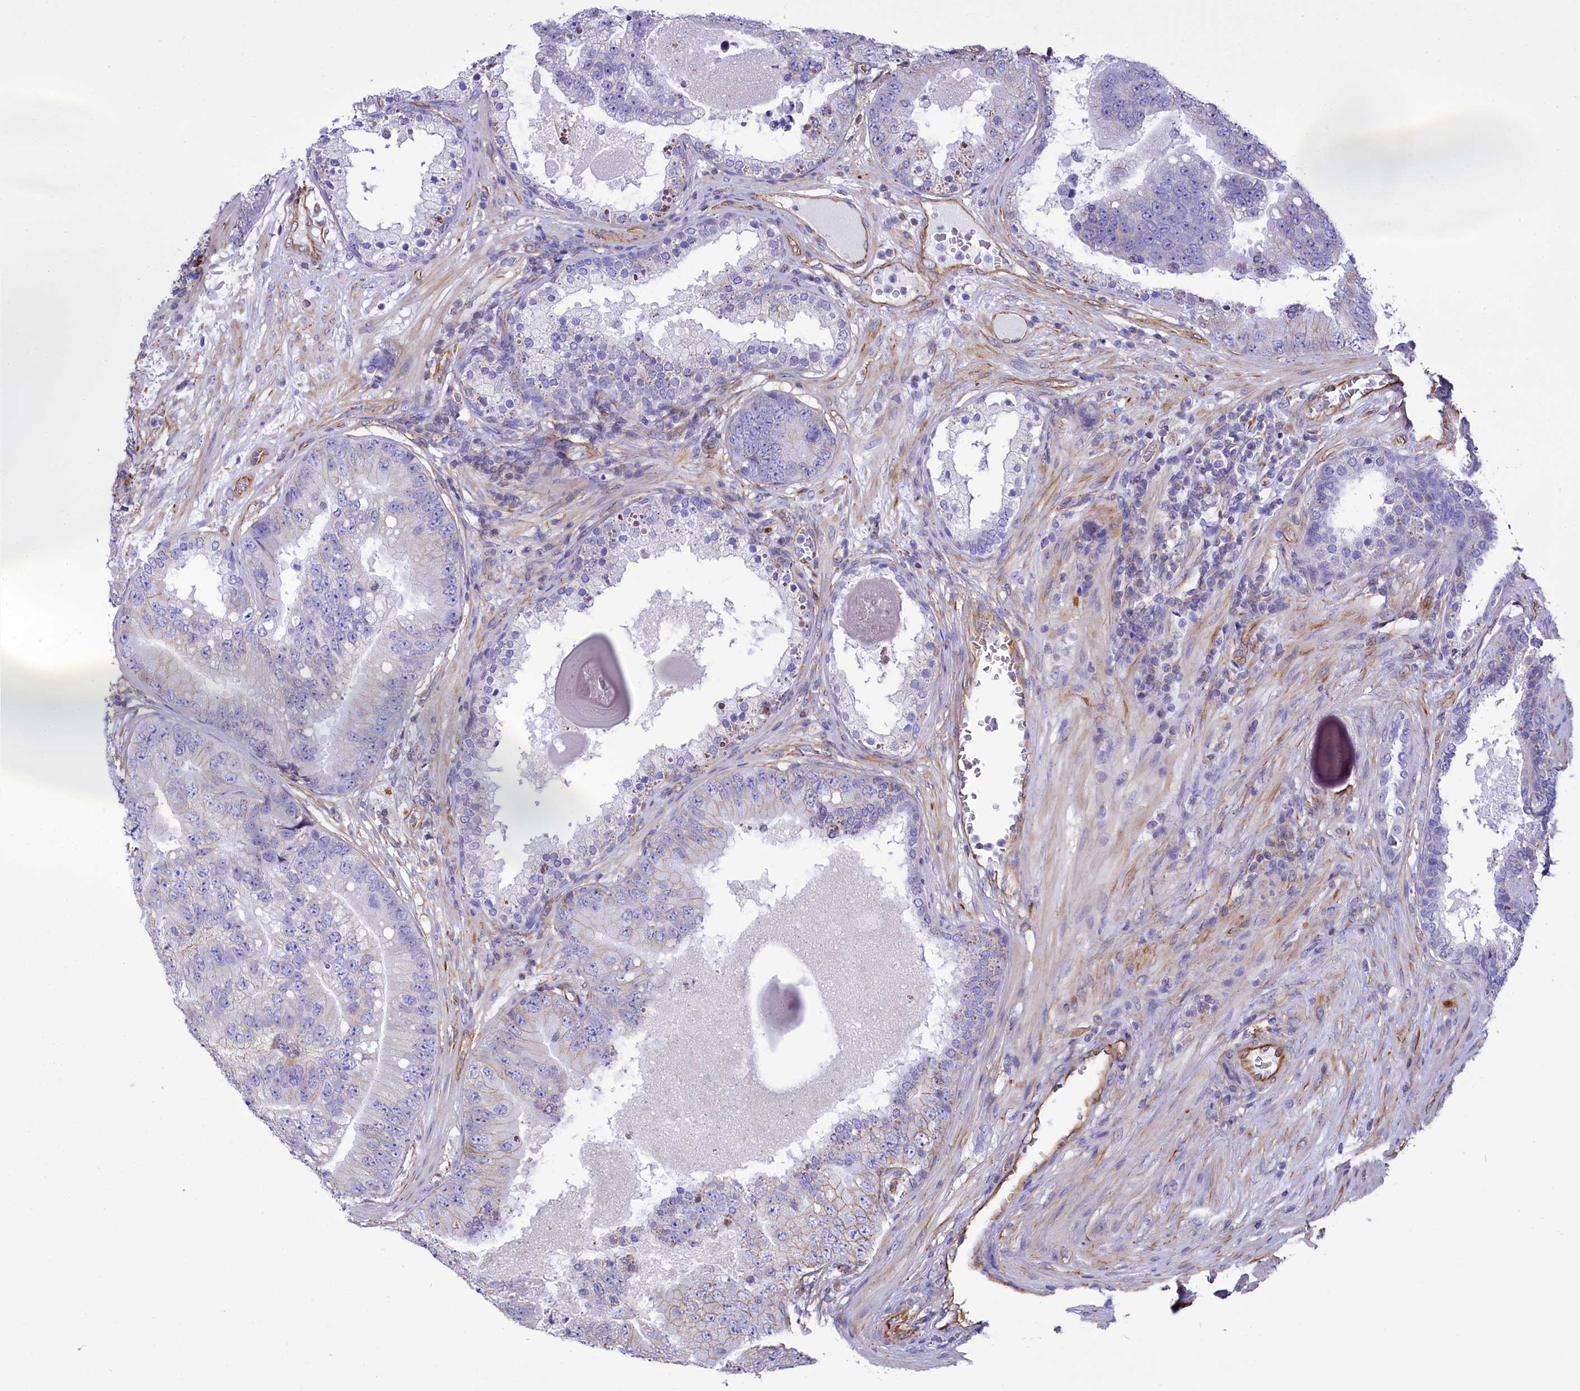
{"staining": {"intensity": "negative", "quantity": "none", "location": "none"}, "tissue": "prostate cancer", "cell_type": "Tumor cells", "image_type": "cancer", "snomed": [{"axis": "morphology", "description": "Adenocarcinoma, High grade"}, {"axis": "topography", "description": "Prostate"}], "caption": "Immunohistochemistry (IHC) image of human prostate cancer (high-grade adenocarcinoma) stained for a protein (brown), which displays no staining in tumor cells.", "gene": "CD99", "patient": {"sex": "male", "age": 70}}